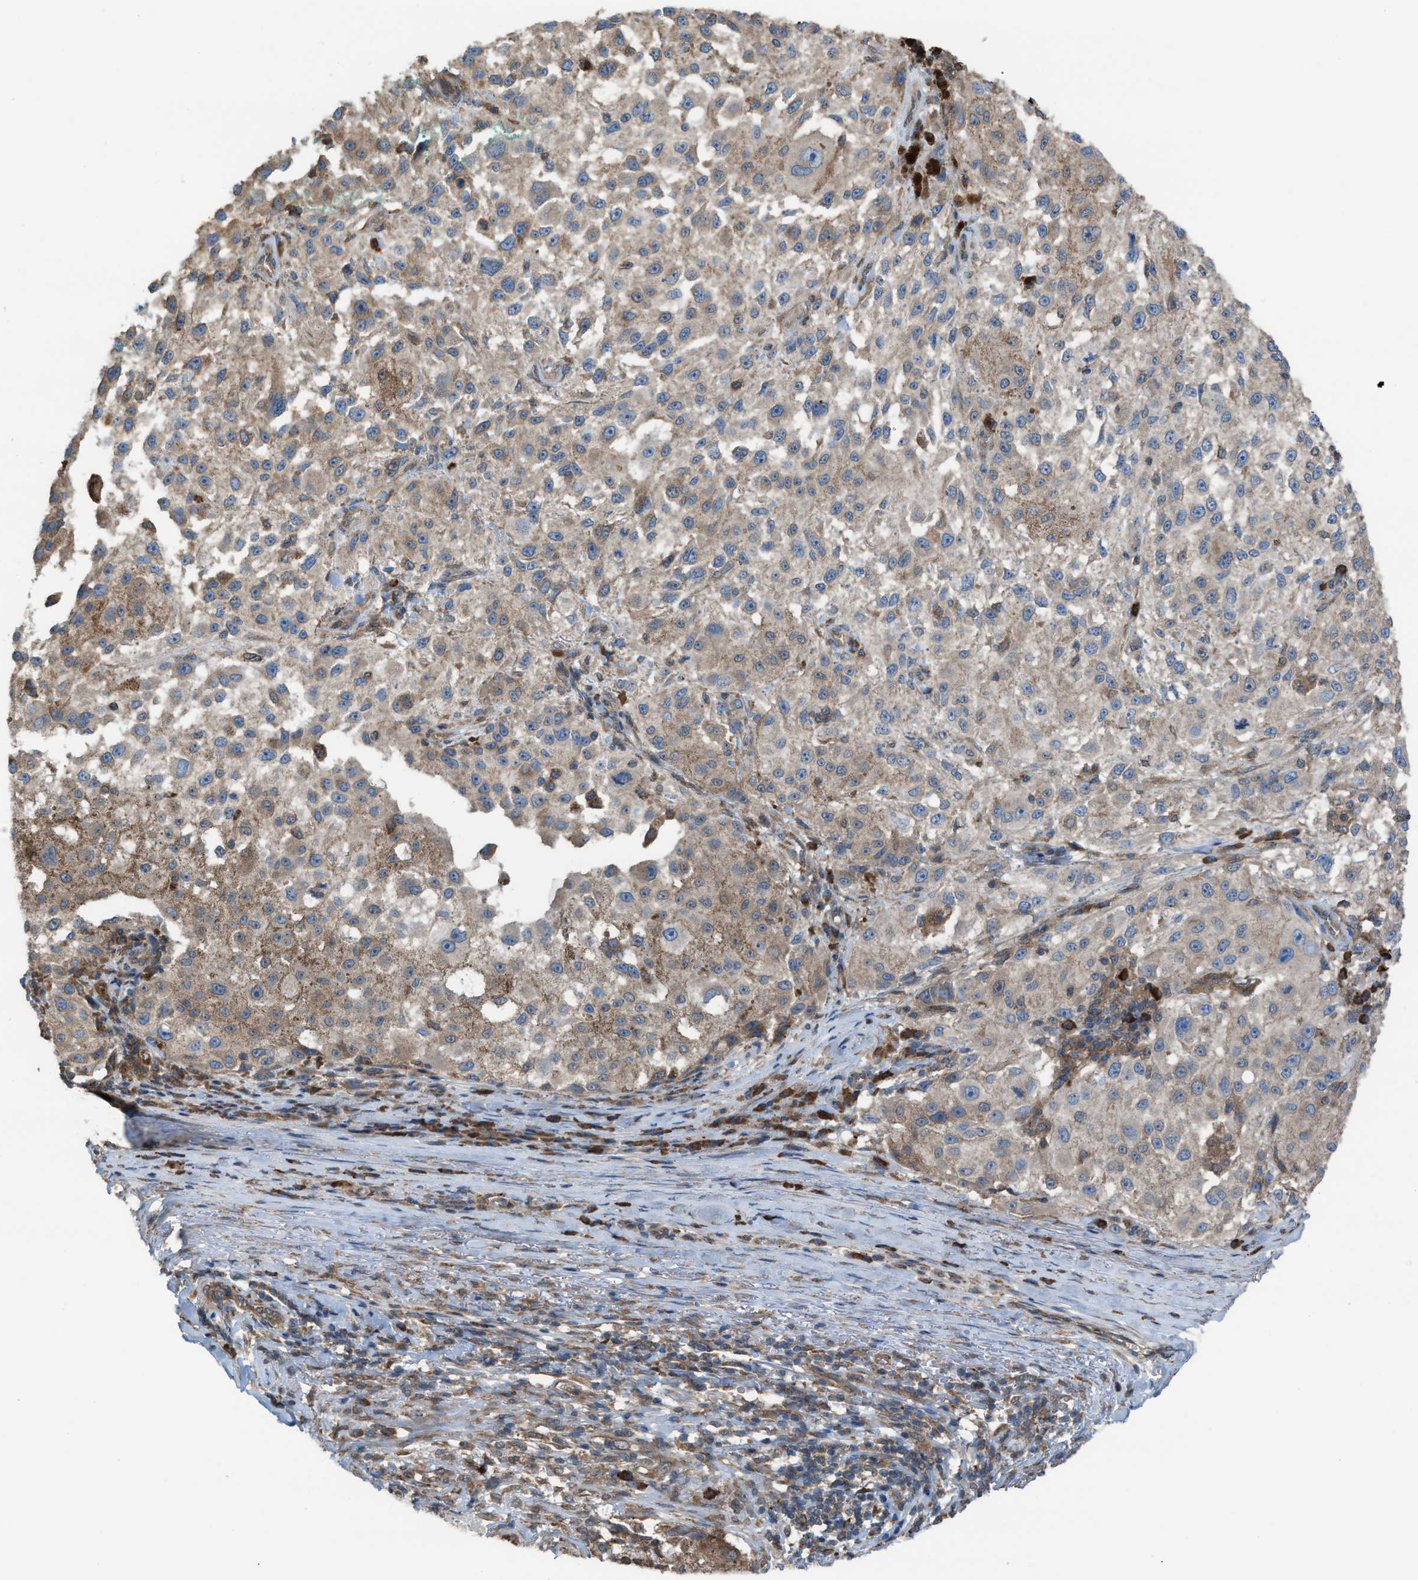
{"staining": {"intensity": "weak", "quantity": ">75%", "location": "cytoplasmic/membranous"}, "tissue": "melanoma", "cell_type": "Tumor cells", "image_type": "cancer", "snomed": [{"axis": "morphology", "description": "Necrosis, NOS"}, {"axis": "morphology", "description": "Malignant melanoma, NOS"}, {"axis": "topography", "description": "Skin"}], "caption": "Malignant melanoma stained with IHC demonstrates weak cytoplasmic/membranous positivity in about >75% of tumor cells. The staining was performed using DAB (3,3'-diaminobenzidine) to visualize the protein expression in brown, while the nuclei were stained in blue with hematoxylin (Magnification: 20x).", "gene": "PLAA", "patient": {"sex": "female", "age": 87}}